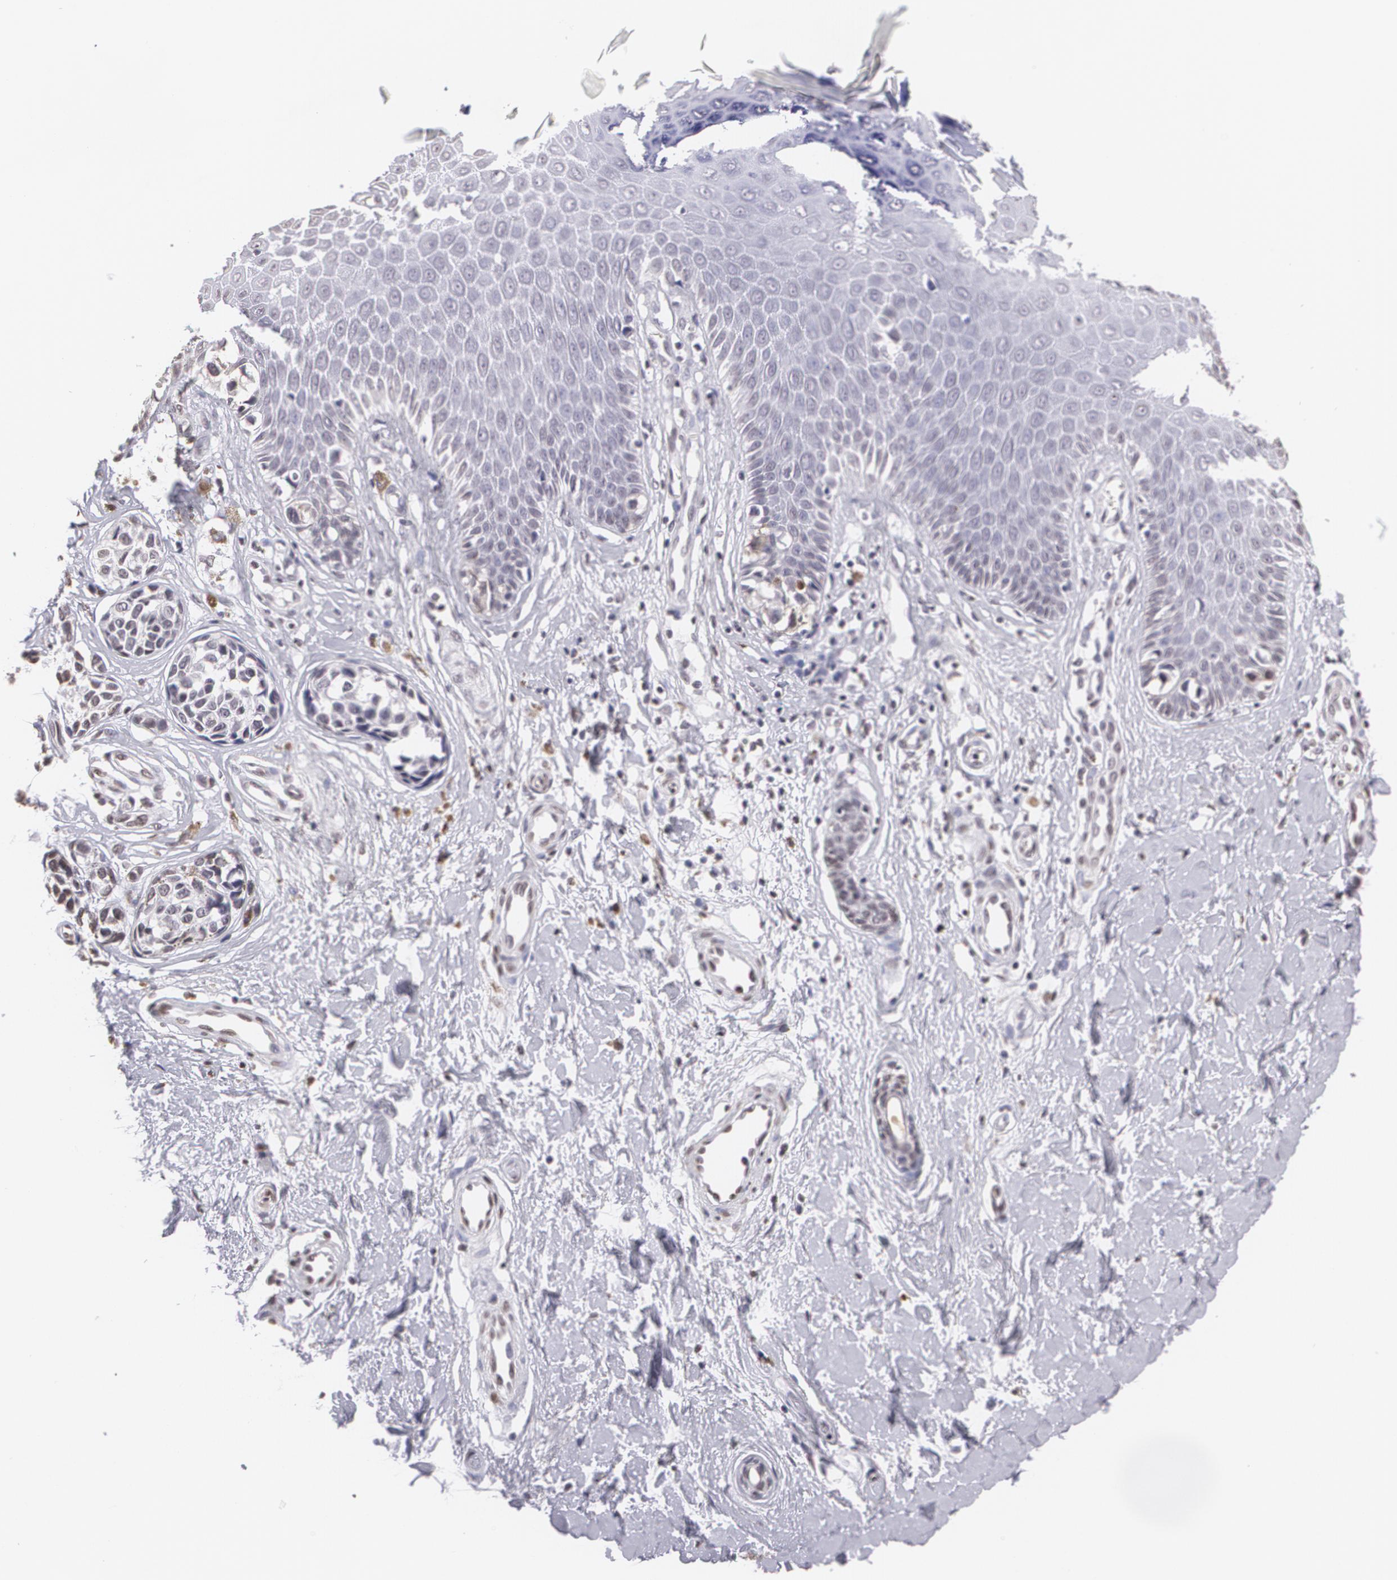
{"staining": {"intensity": "negative", "quantity": "none", "location": "none"}, "tissue": "melanoma", "cell_type": "Tumor cells", "image_type": "cancer", "snomed": [{"axis": "morphology", "description": "Malignant melanoma, NOS"}, {"axis": "topography", "description": "Skin"}], "caption": "The immunohistochemistry micrograph has no significant positivity in tumor cells of malignant melanoma tissue.", "gene": "MUC1", "patient": {"sex": "male", "age": 79}}